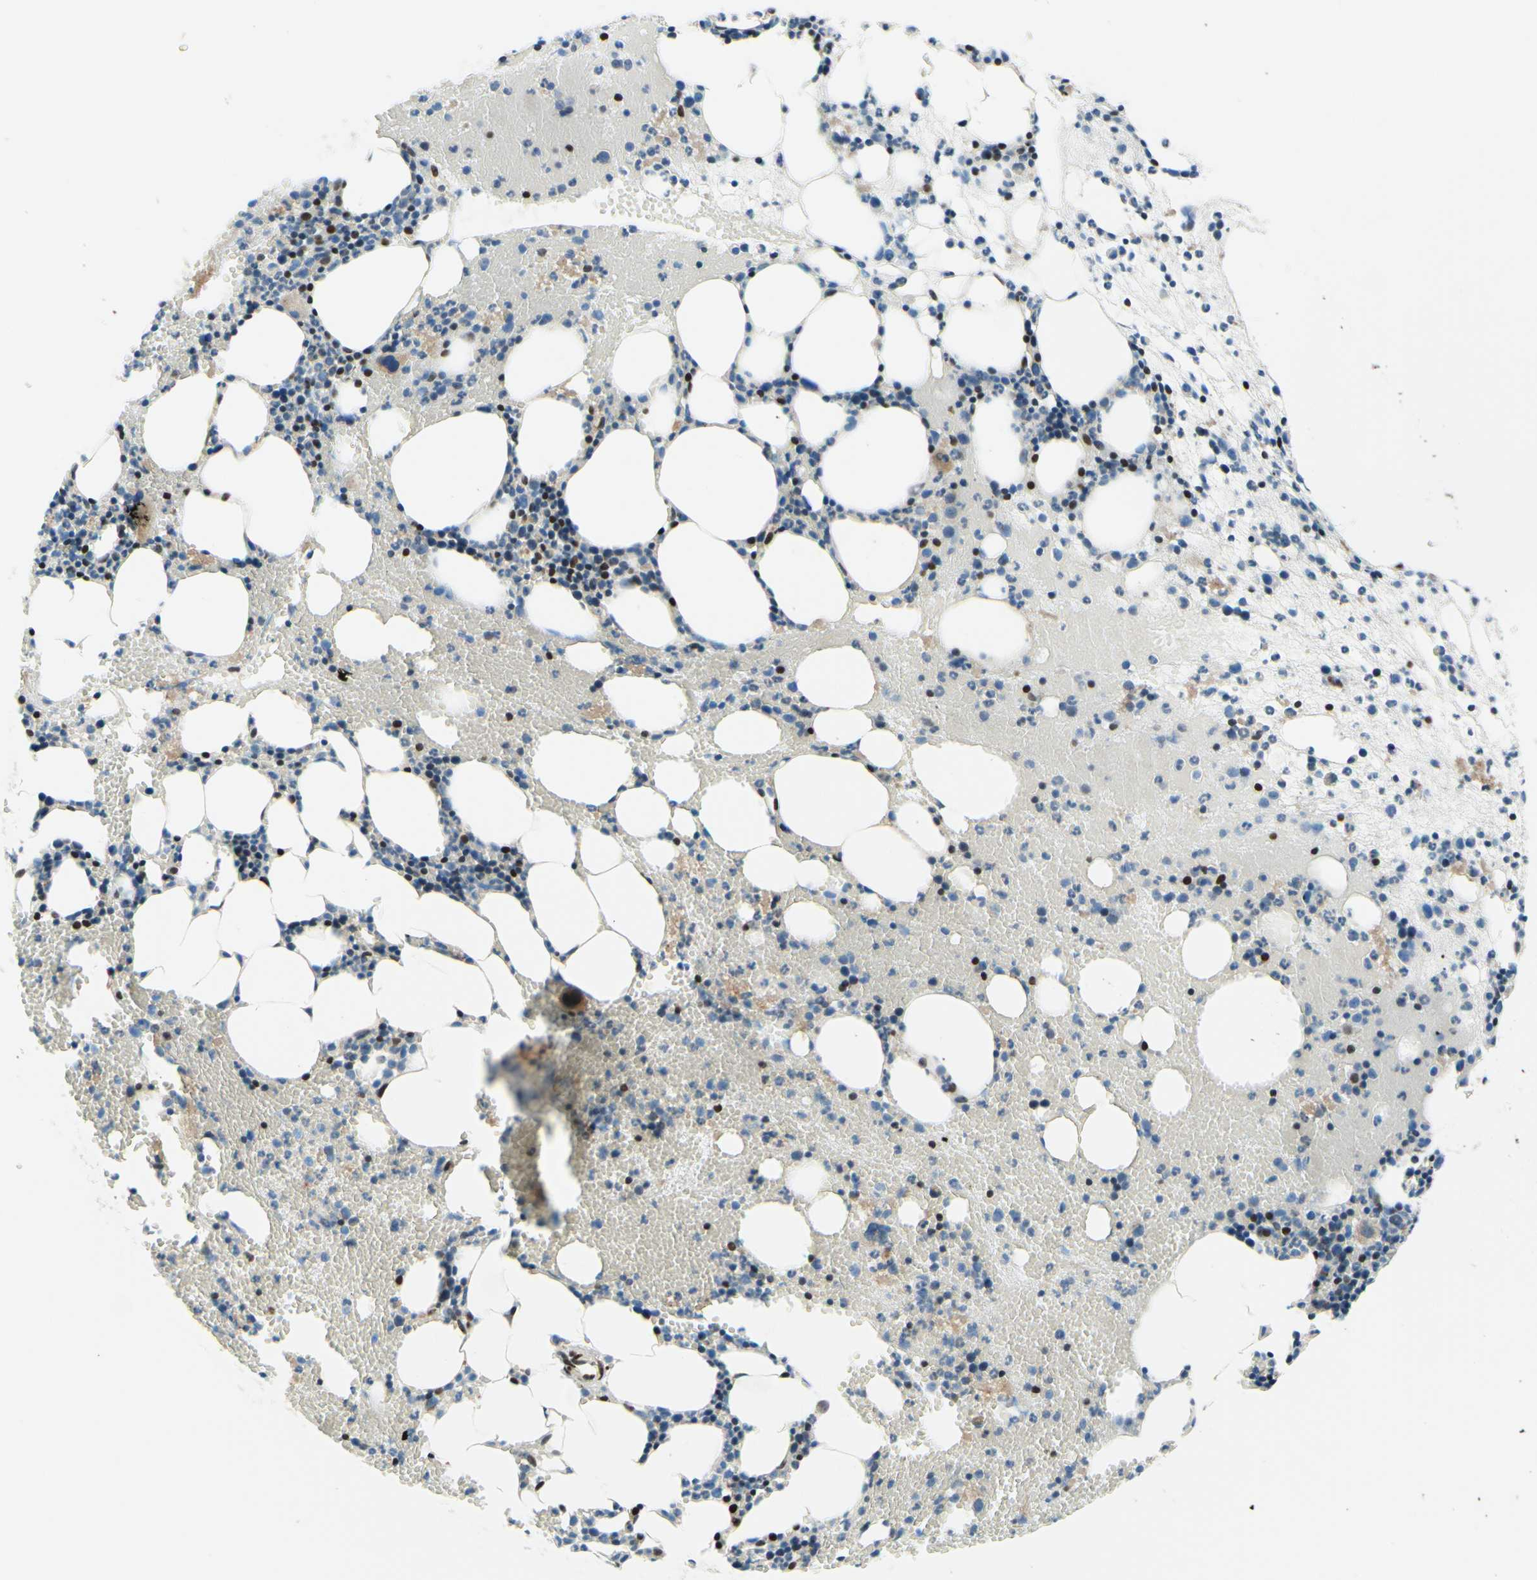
{"staining": {"intensity": "weak", "quantity": "<25%", "location": "cytoplasmic/membranous,nuclear"}, "tissue": "bone marrow", "cell_type": "Hematopoietic cells", "image_type": "normal", "snomed": [{"axis": "morphology", "description": "Normal tissue, NOS"}, {"axis": "morphology", "description": "Inflammation, NOS"}, {"axis": "topography", "description": "Bone marrow"}], "caption": "Bone marrow stained for a protein using immunohistochemistry (IHC) displays no expression hematopoietic cells.", "gene": "CBX7", "patient": {"sex": "female", "age": 79}}